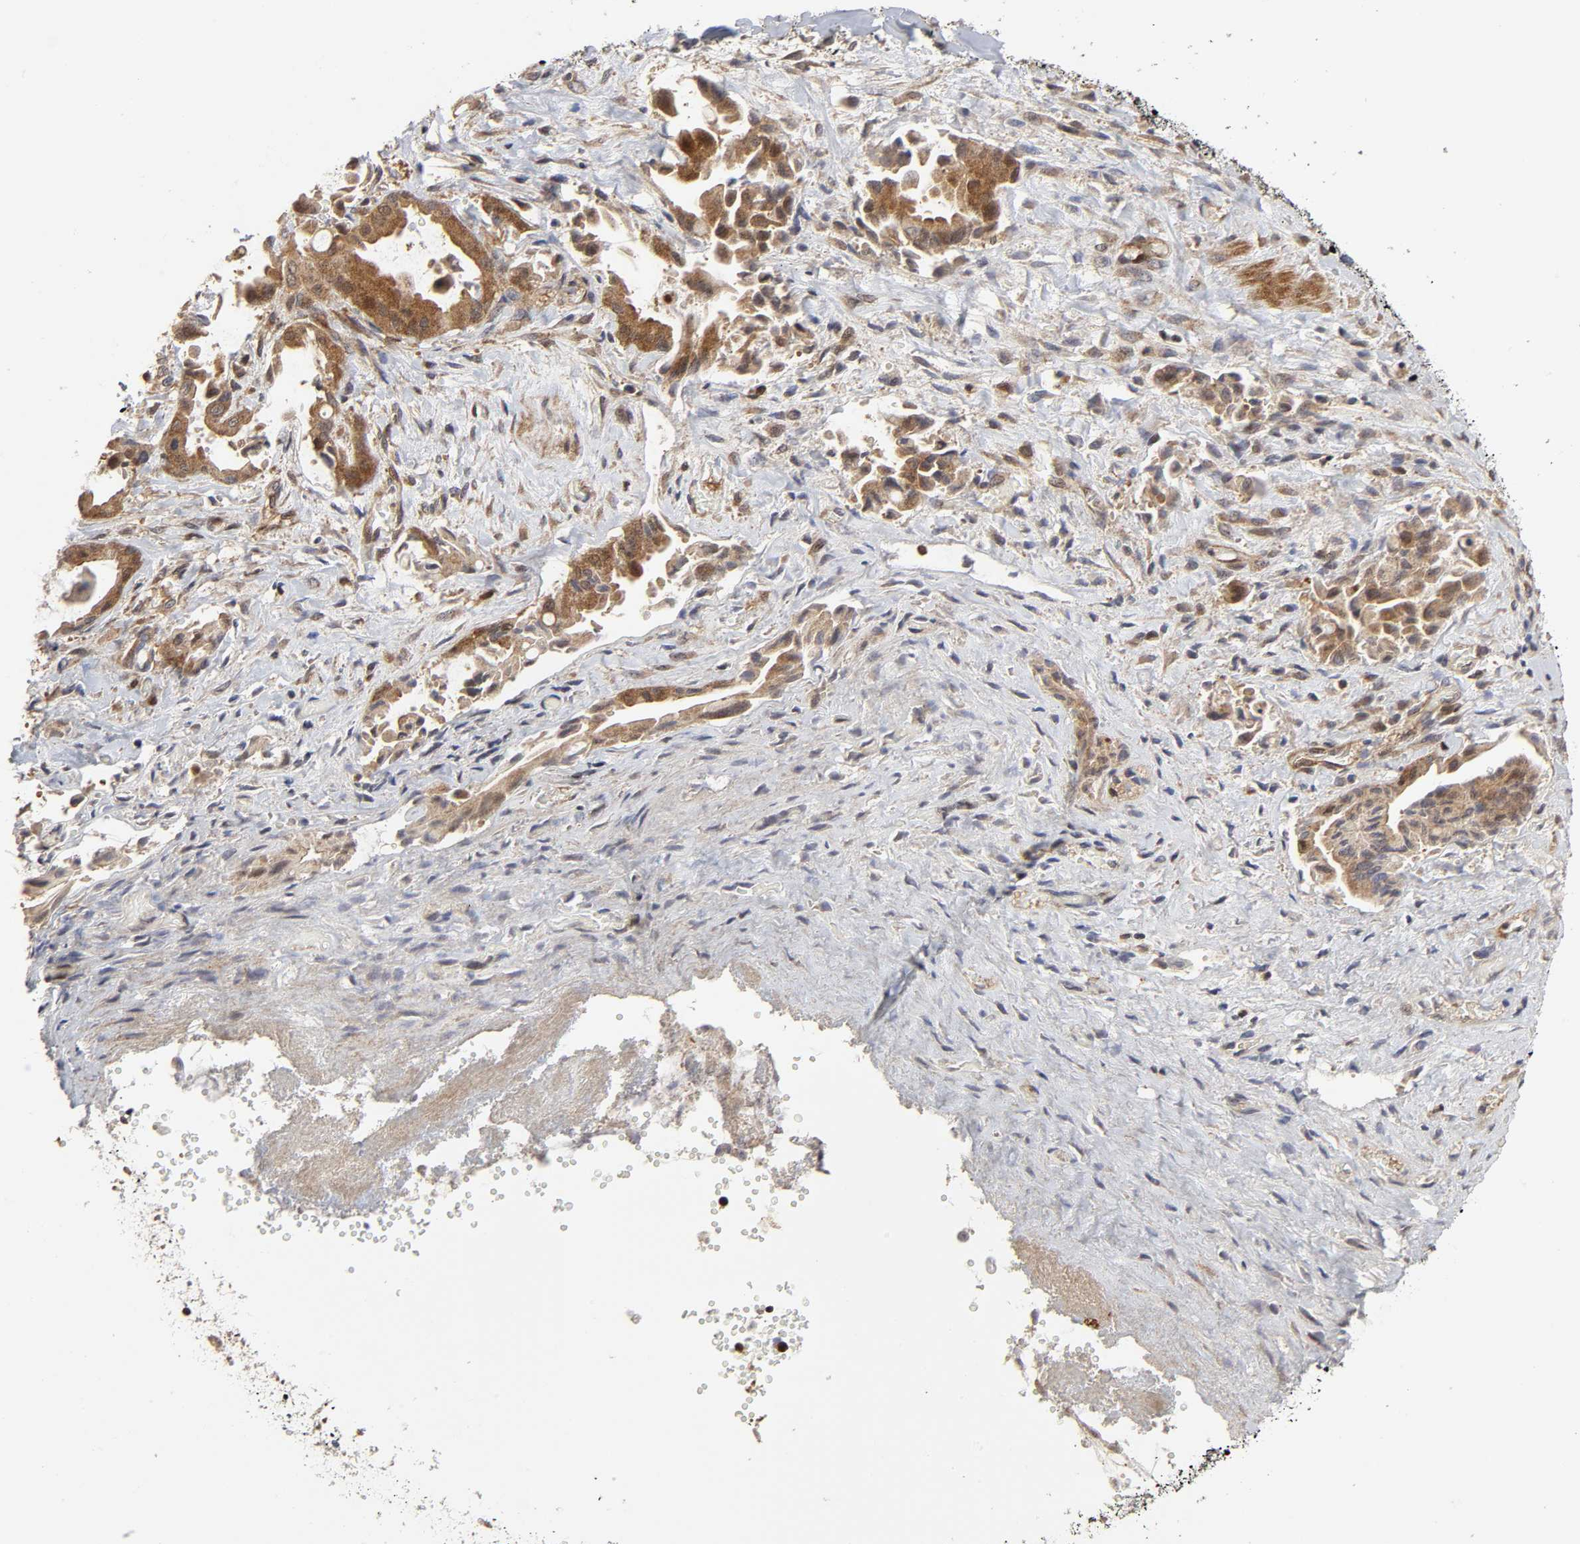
{"staining": {"intensity": "moderate", "quantity": ">75%", "location": "cytoplasmic/membranous,nuclear"}, "tissue": "liver cancer", "cell_type": "Tumor cells", "image_type": "cancer", "snomed": [{"axis": "morphology", "description": "Cholangiocarcinoma"}, {"axis": "topography", "description": "Liver"}], "caption": "A high-resolution micrograph shows immunohistochemistry staining of liver cholangiocarcinoma, which shows moderate cytoplasmic/membranous and nuclear expression in about >75% of tumor cells.", "gene": "CASP9", "patient": {"sex": "male", "age": 58}}